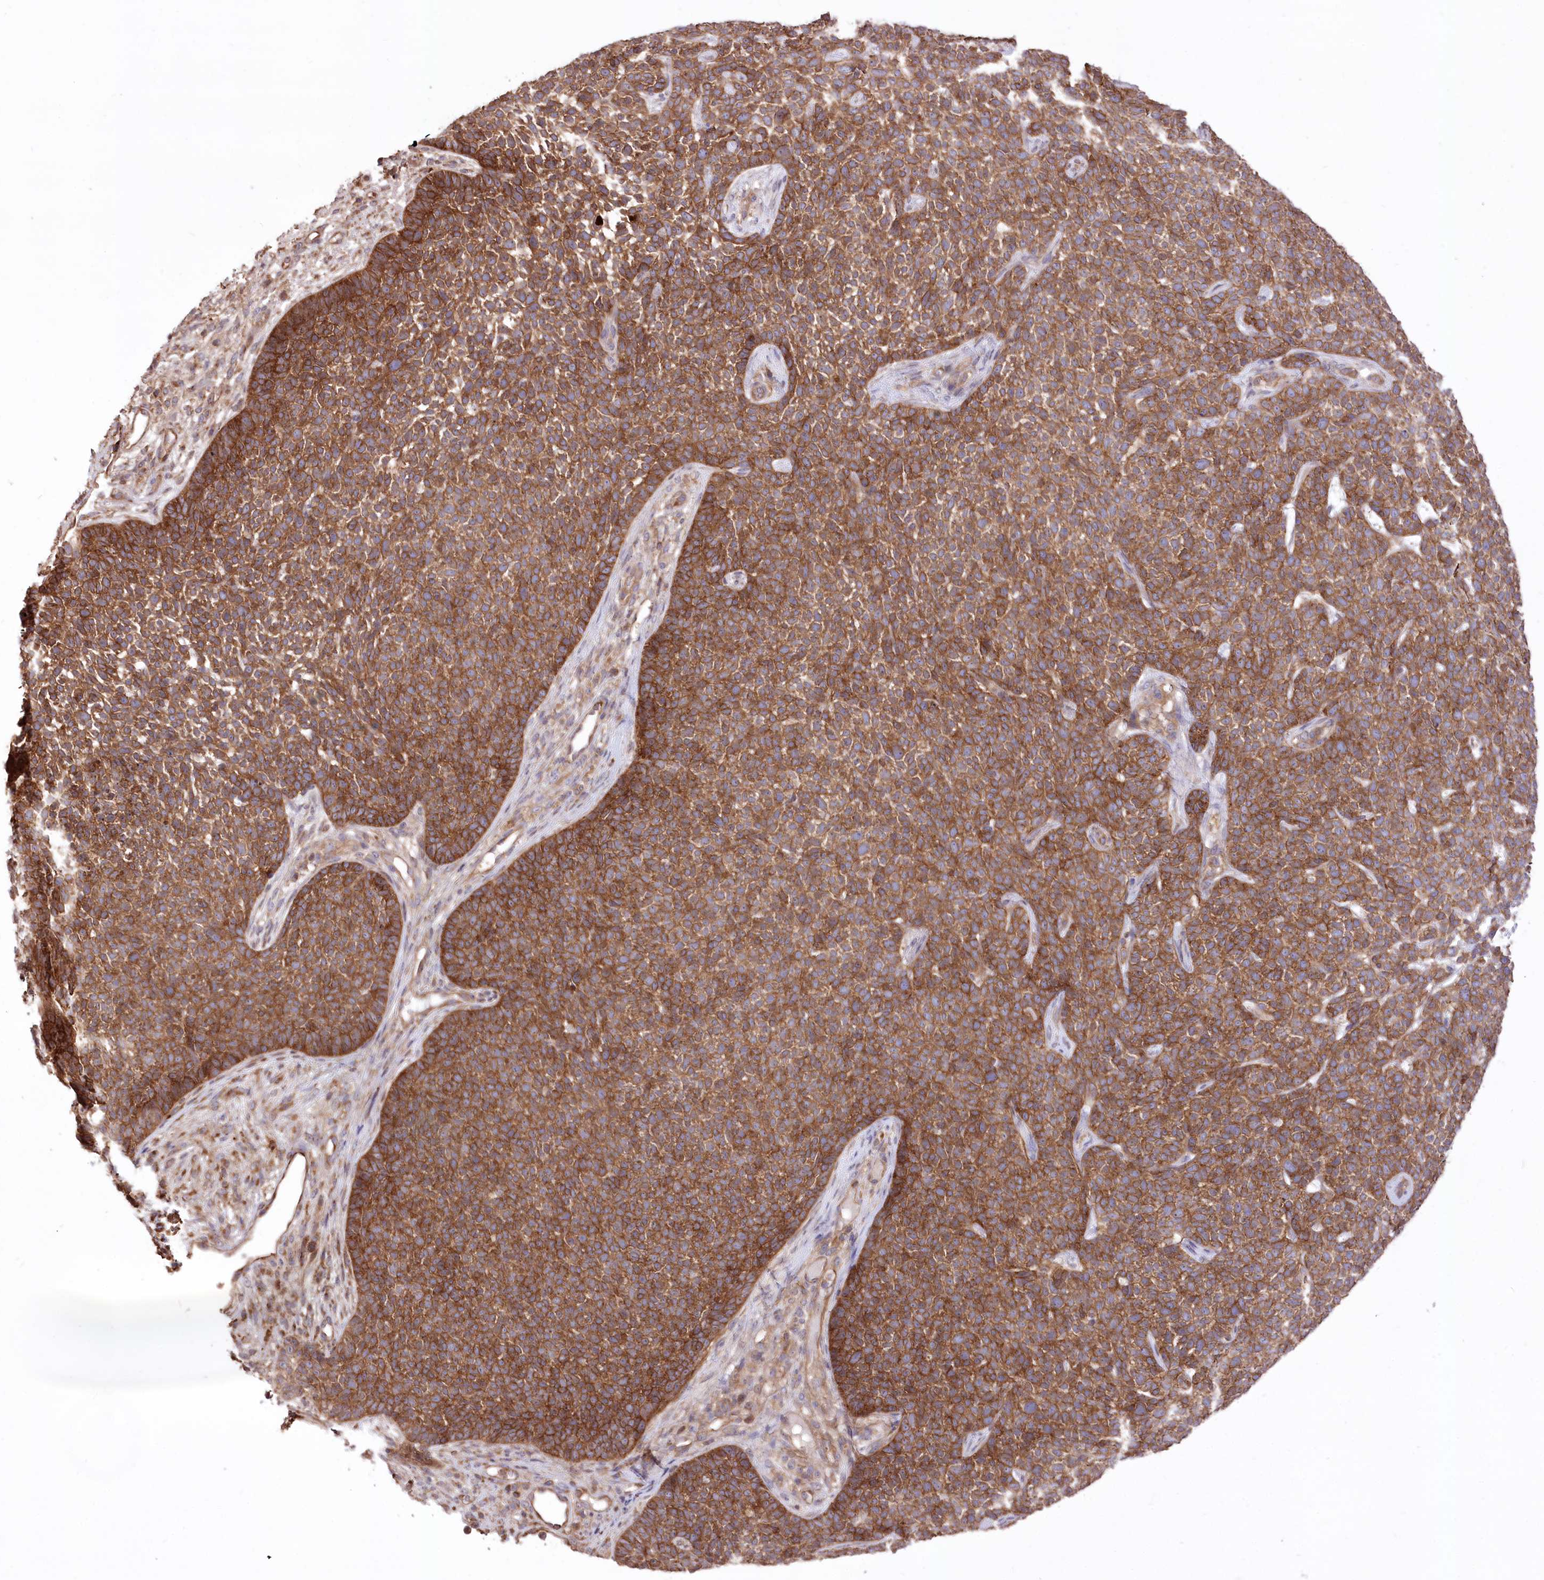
{"staining": {"intensity": "moderate", "quantity": ">75%", "location": "cytoplasmic/membranous"}, "tissue": "skin cancer", "cell_type": "Tumor cells", "image_type": "cancer", "snomed": [{"axis": "morphology", "description": "Basal cell carcinoma"}, {"axis": "topography", "description": "Skin"}], "caption": "Immunohistochemical staining of human basal cell carcinoma (skin) reveals medium levels of moderate cytoplasmic/membranous expression in about >75% of tumor cells. Using DAB (brown) and hematoxylin (blue) stains, captured at high magnification using brightfield microscopy.", "gene": "XYLB", "patient": {"sex": "female", "age": 84}}